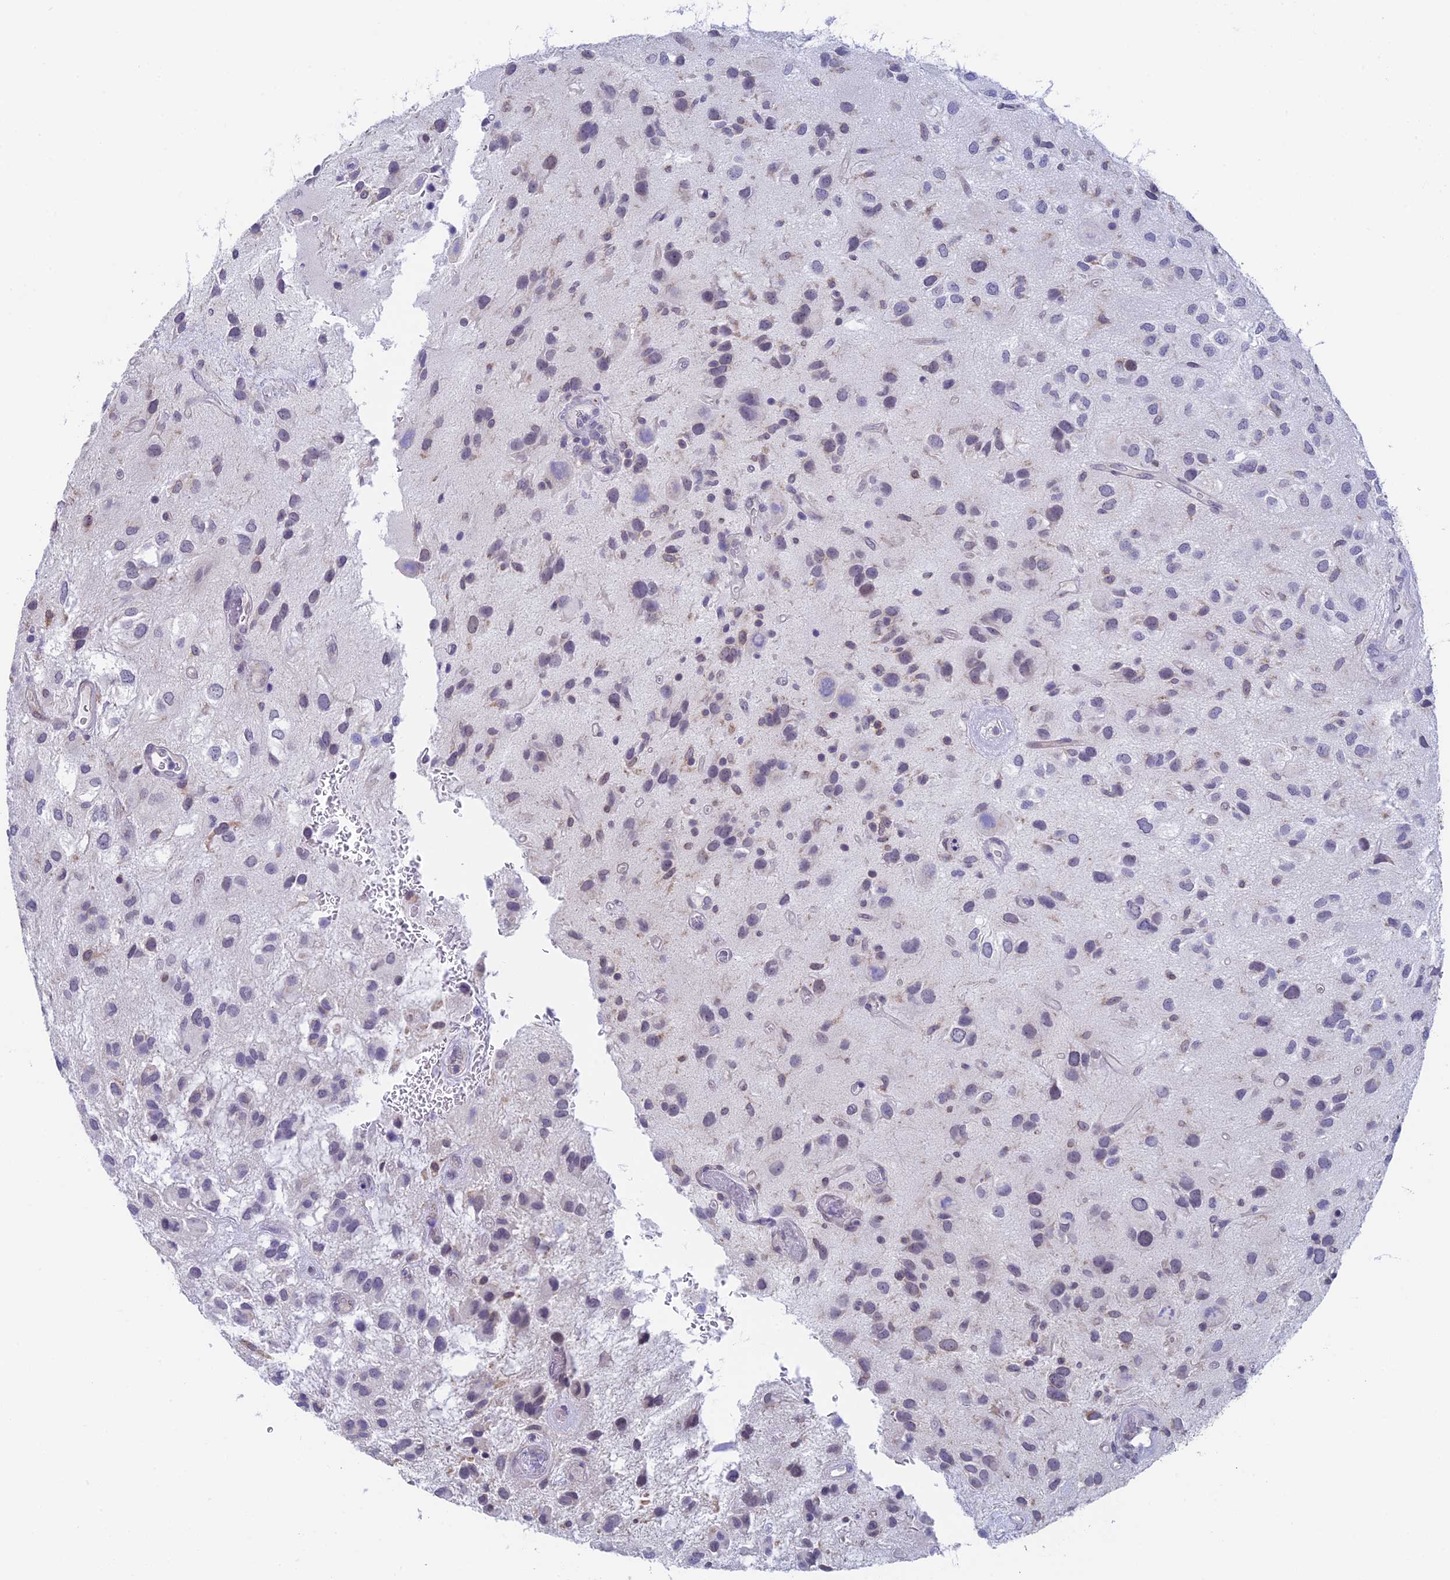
{"staining": {"intensity": "negative", "quantity": "none", "location": "none"}, "tissue": "glioma", "cell_type": "Tumor cells", "image_type": "cancer", "snomed": [{"axis": "morphology", "description": "Glioma, malignant, Low grade"}, {"axis": "topography", "description": "Brain"}], "caption": "High magnification brightfield microscopy of malignant glioma (low-grade) stained with DAB (brown) and counterstained with hematoxylin (blue): tumor cells show no significant expression.", "gene": "REXO5", "patient": {"sex": "male", "age": 66}}